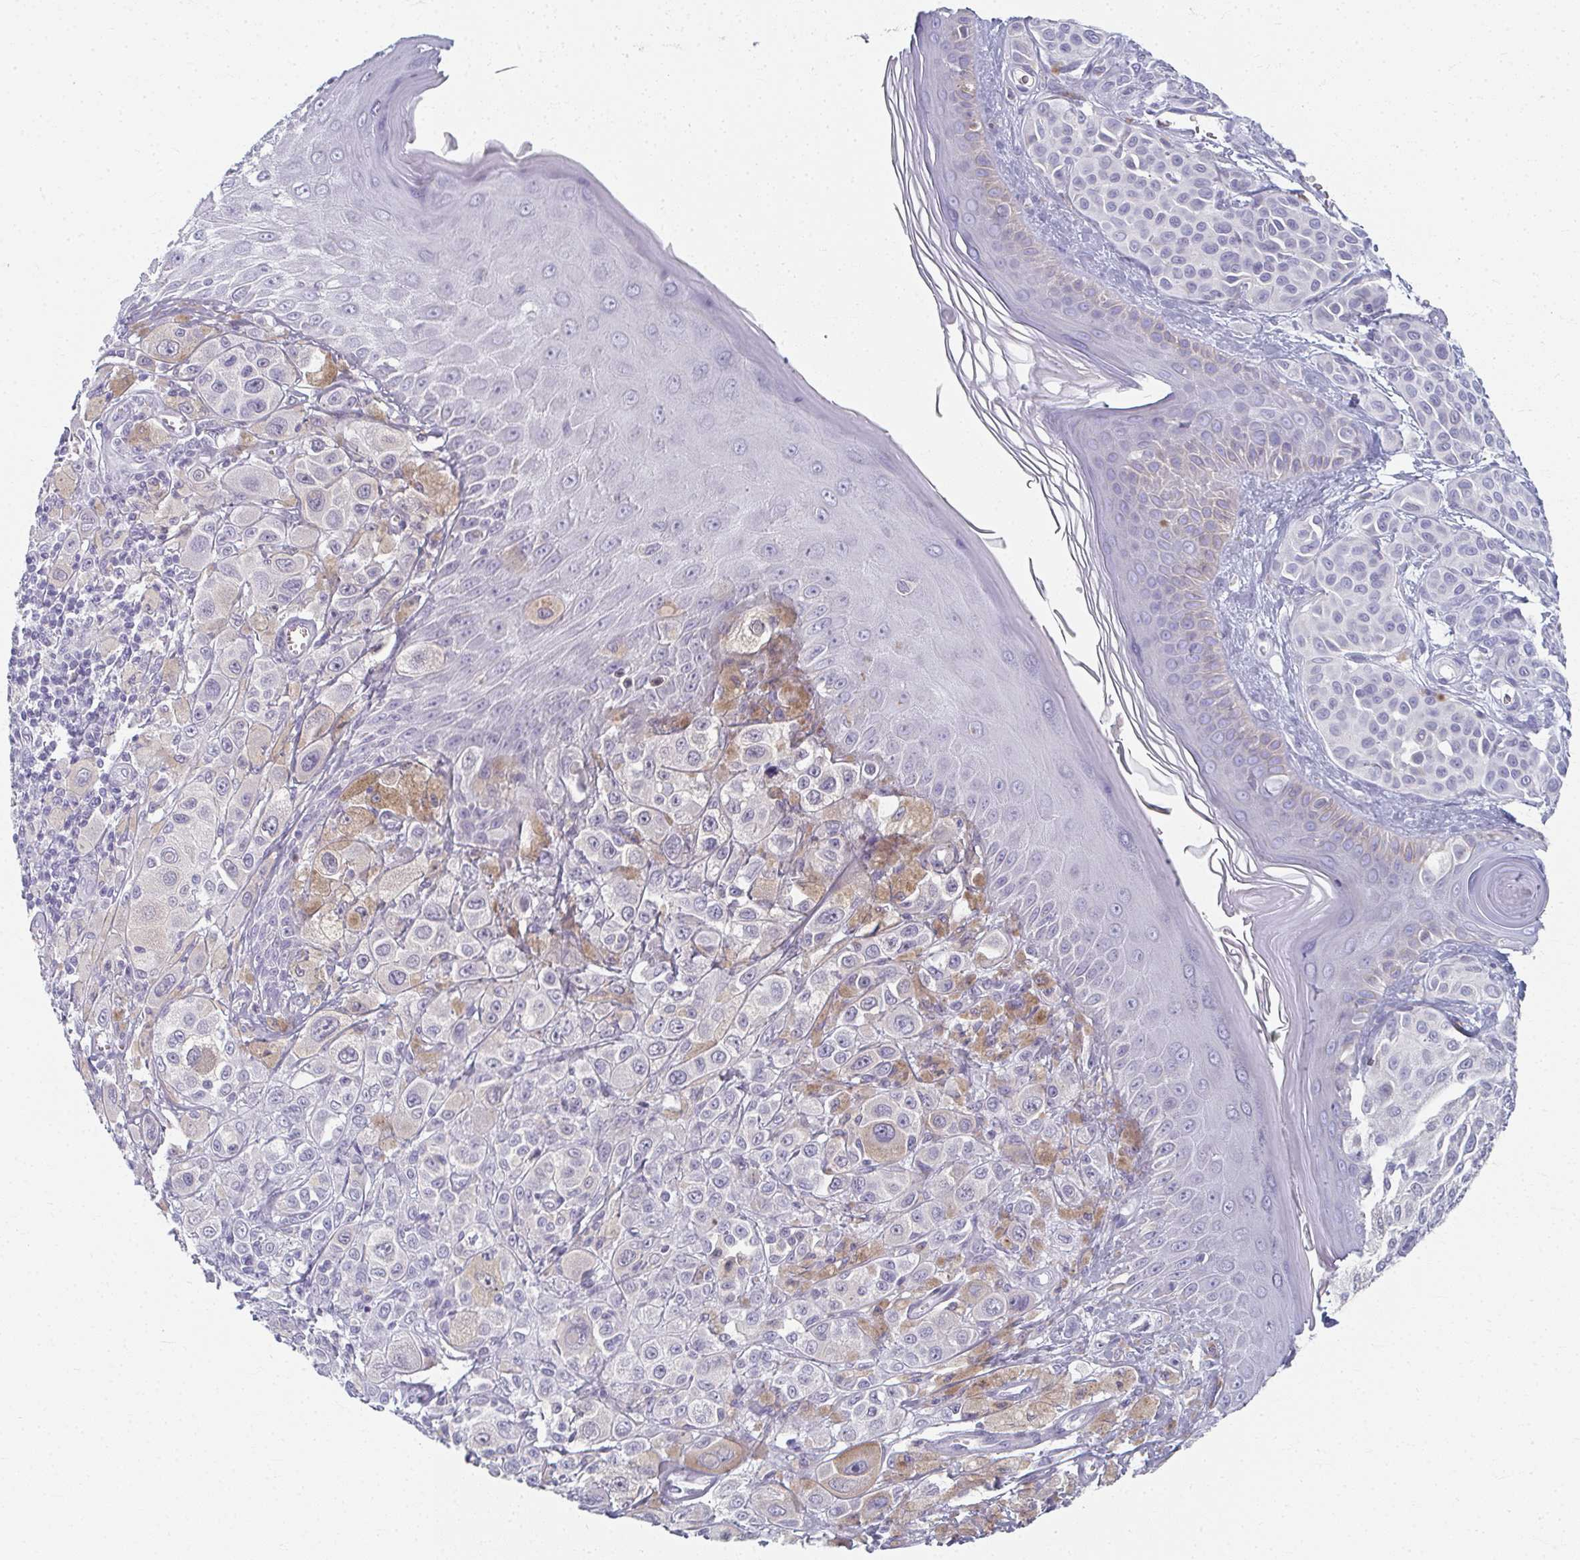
{"staining": {"intensity": "negative", "quantity": "none", "location": "none"}, "tissue": "melanoma", "cell_type": "Tumor cells", "image_type": "cancer", "snomed": [{"axis": "morphology", "description": "Malignant melanoma, NOS"}, {"axis": "topography", "description": "Skin"}], "caption": "Histopathology image shows no protein staining in tumor cells of malignant melanoma tissue. The staining was performed using DAB (3,3'-diaminobenzidine) to visualize the protein expression in brown, while the nuclei were stained in blue with hematoxylin (Magnification: 20x).", "gene": "CAMKV", "patient": {"sex": "male", "age": 67}}